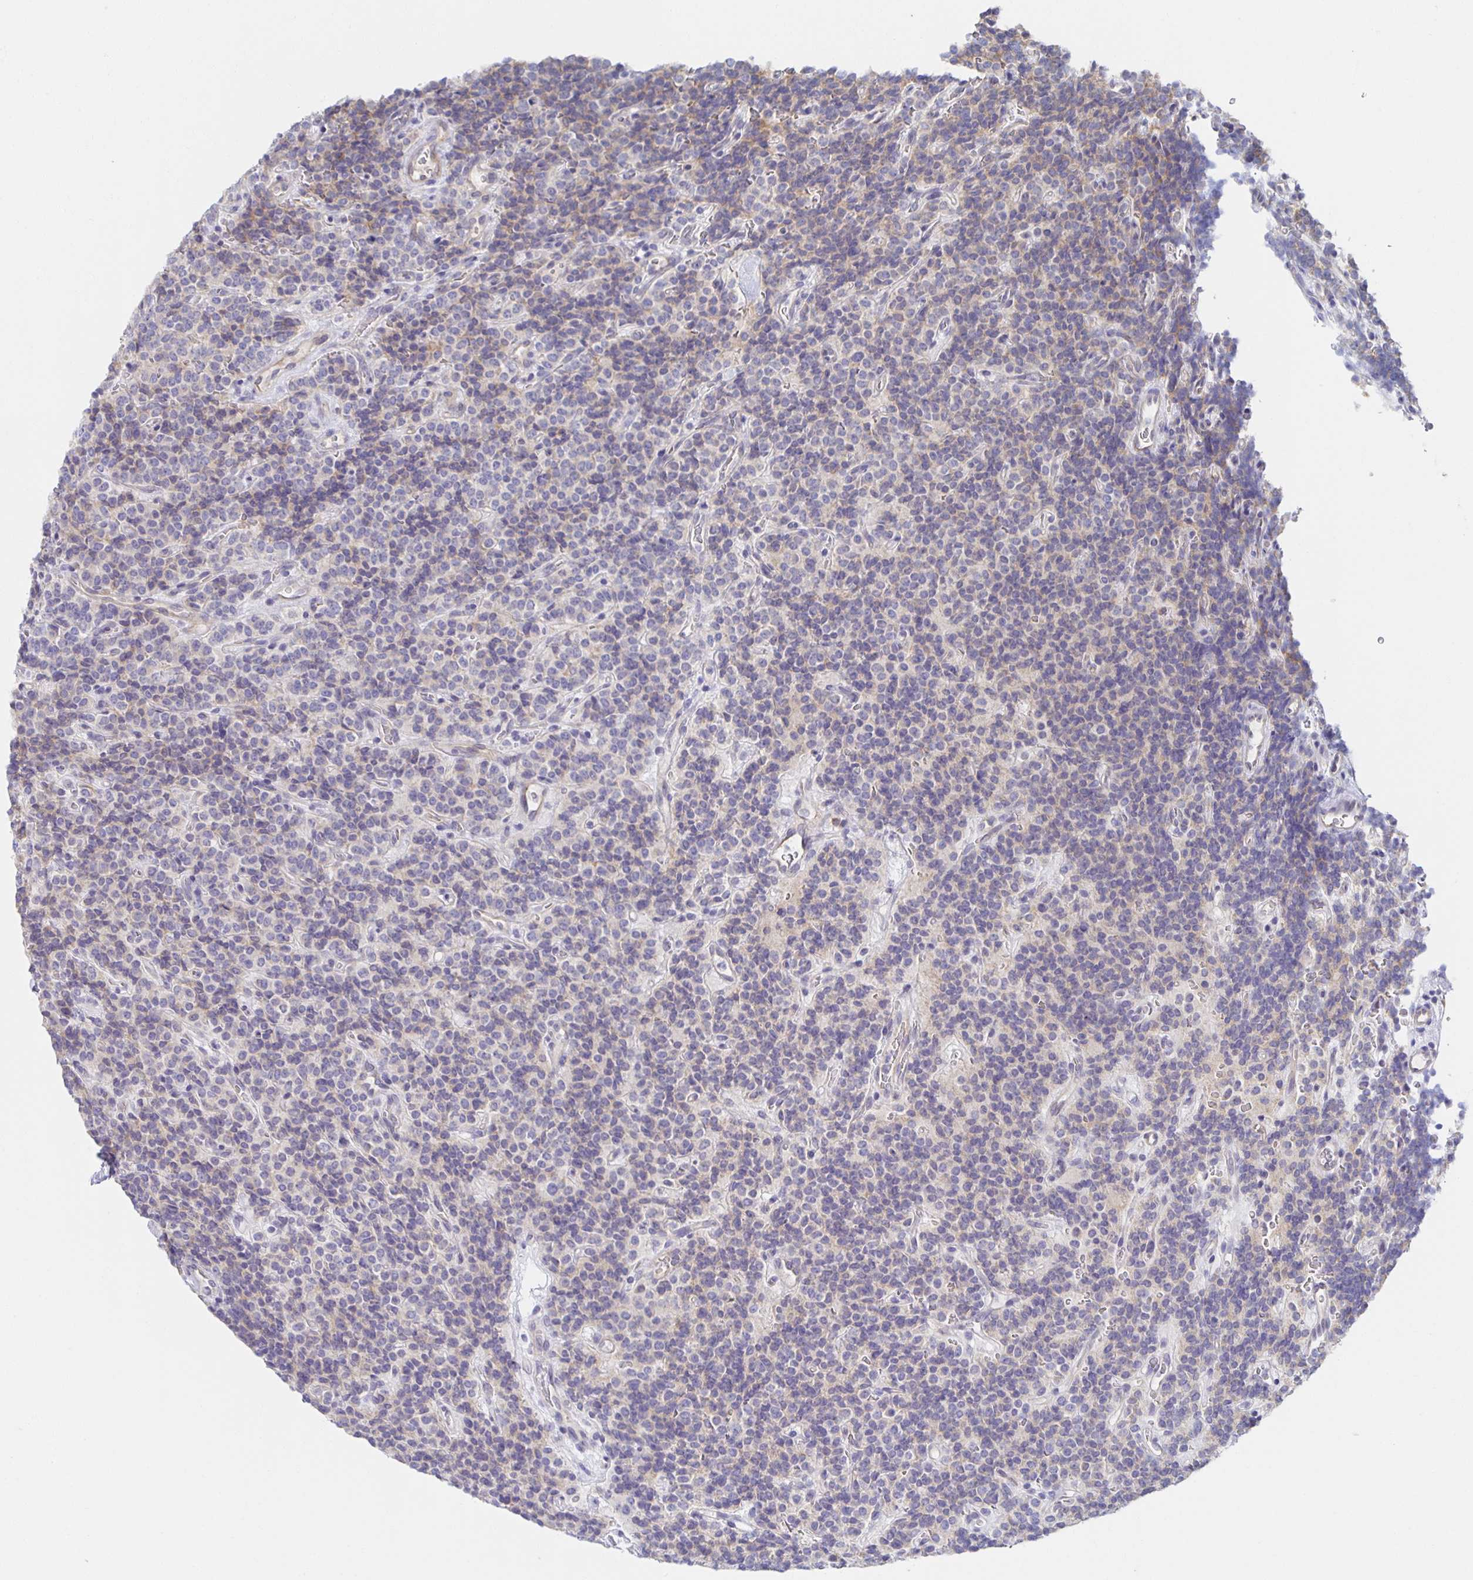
{"staining": {"intensity": "negative", "quantity": "none", "location": "none"}, "tissue": "carcinoid", "cell_type": "Tumor cells", "image_type": "cancer", "snomed": [{"axis": "morphology", "description": "Carcinoid, malignant, NOS"}, {"axis": "topography", "description": "Pancreas"}], "caption": "DAB (3,3'-diaminobenzidine) immunohistochemical staining of carcinoid (malignant) demonstrates no significant positivity in tumor cells.", "gene": "BAD", "patient": {"sex": "male", "age": 36}}